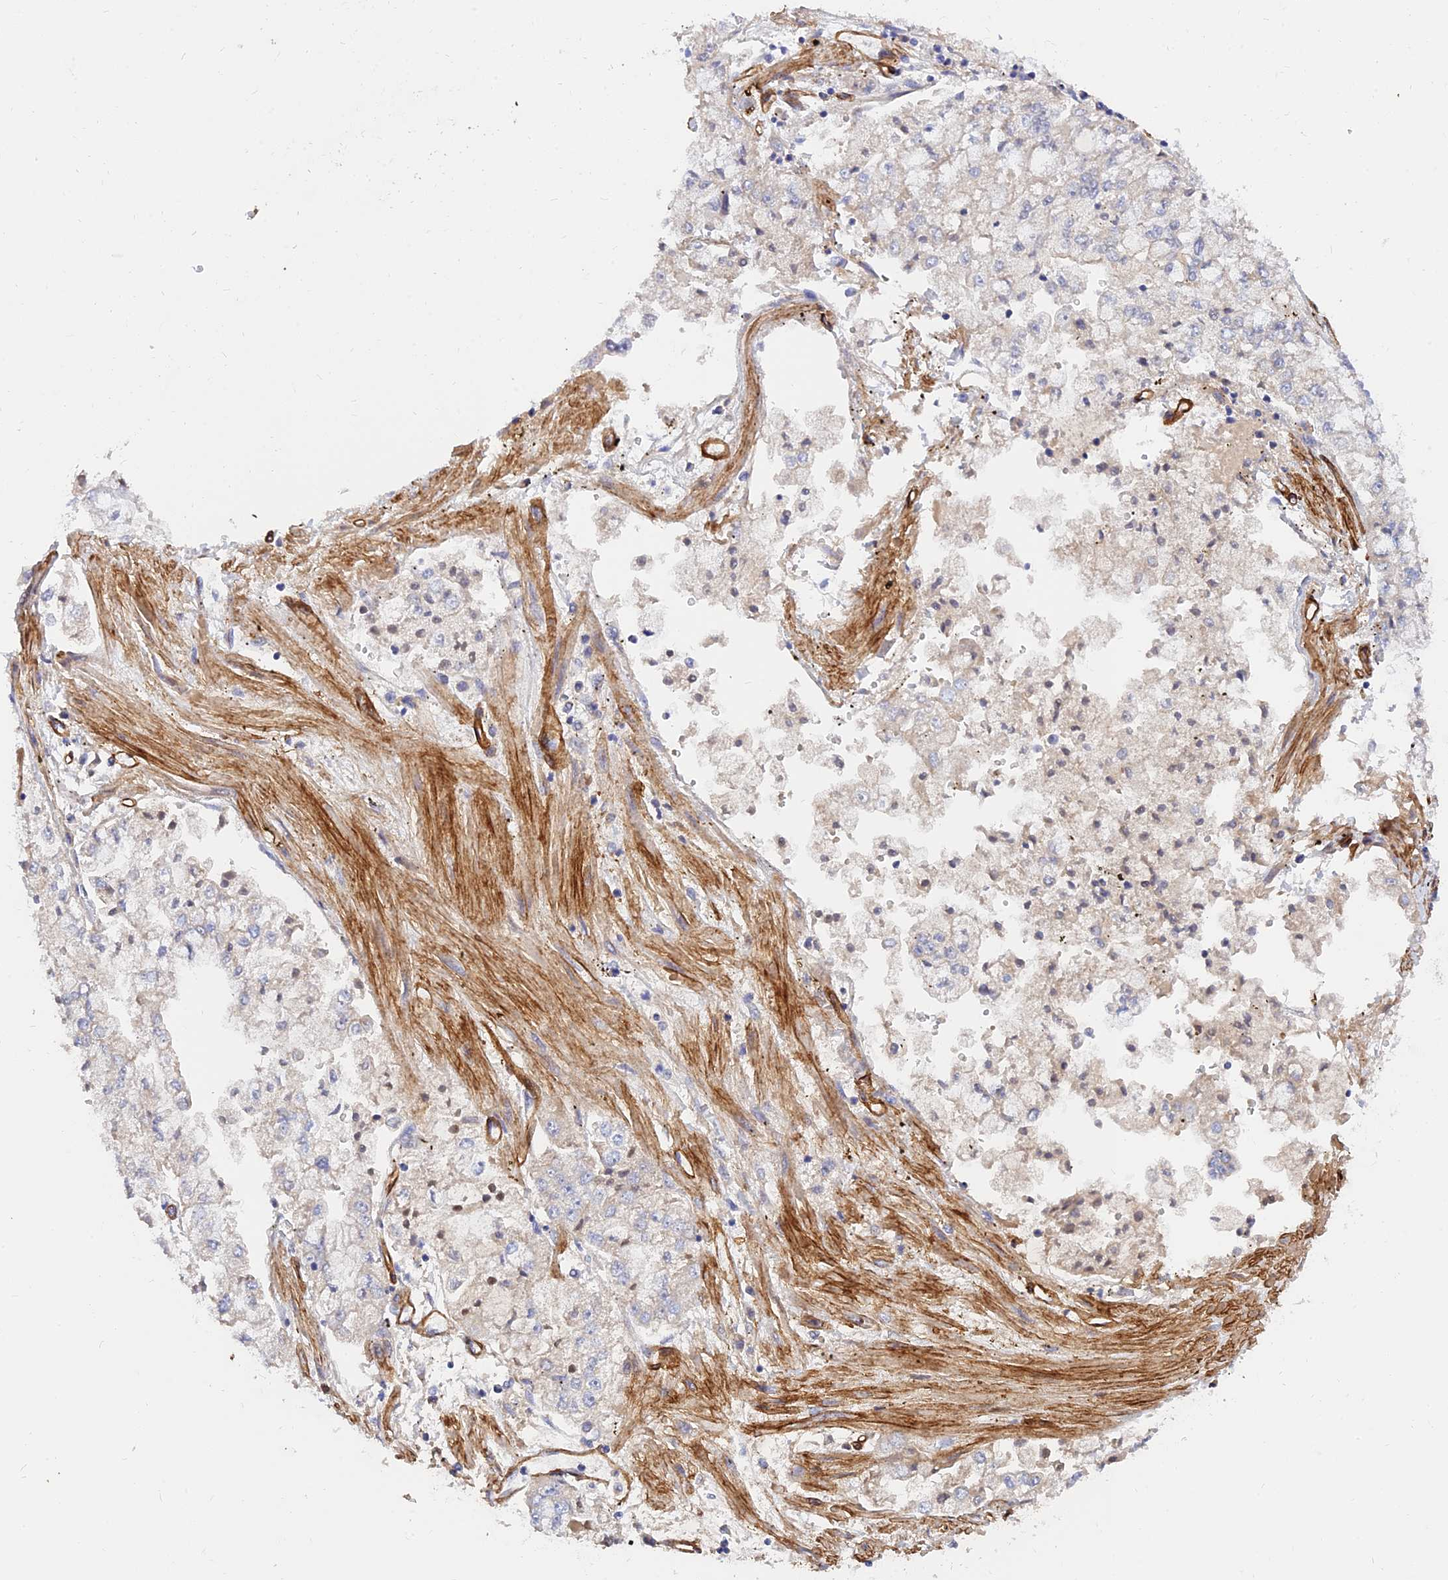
{"staining": {"intensity": "negative", "quantity": "none", "location": "none"}, "tissue": "stomach cancer", "cell_type": "Tumor cells", "image_type": "cancer", "snomed": [{"axis": "morphology", "description": "Adenocarcinoma, NOS"}, {"axis": "topography", "description": "Stomach"}], "caption": "The IHC micrograph has no significant expression in tumor cells of stomach cancer (adenocarcinoma) tissue. (DAB immunohistochemistry (IHC), high magnification).", "gene": "MRPL35", "patient": {"sex": "male", "age": 76}}